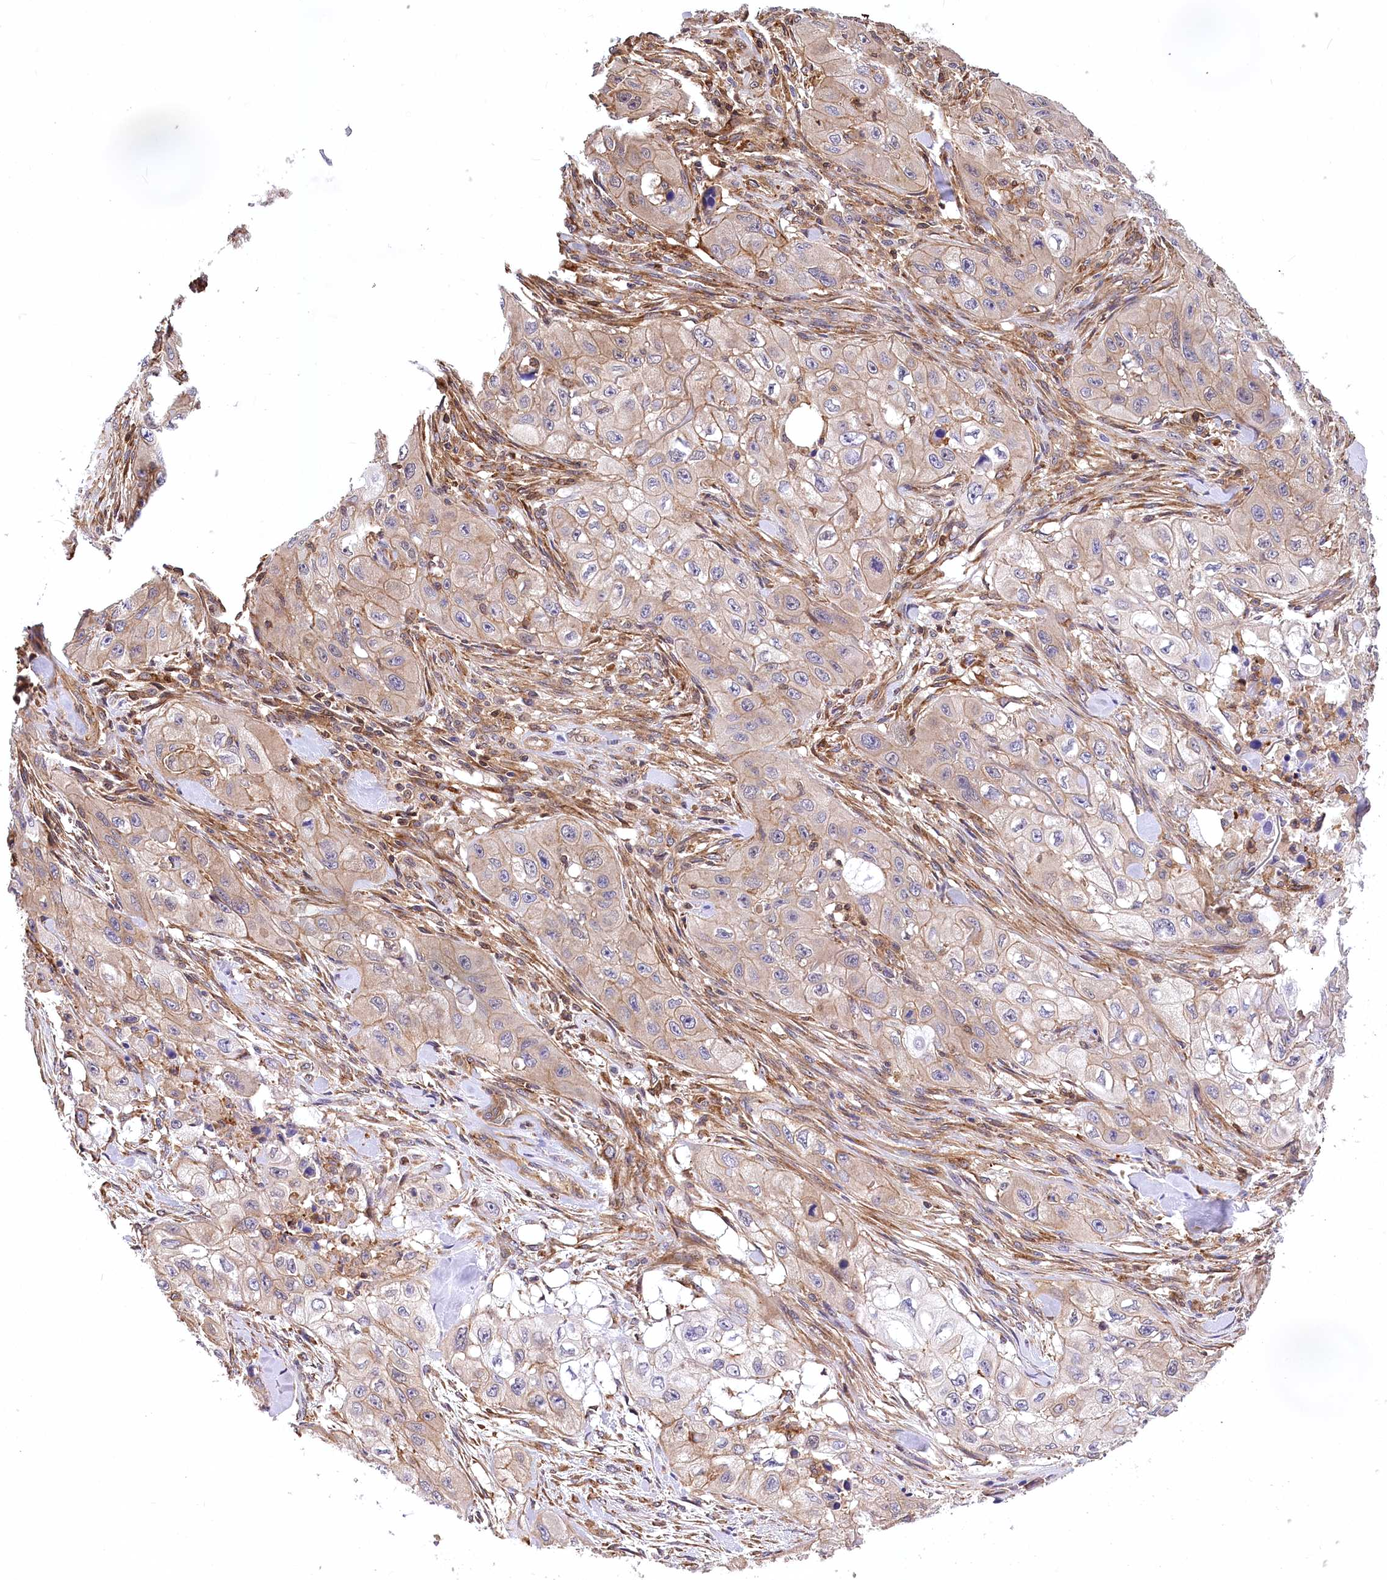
{"staining": {"intensity": "weak", "quantity": "25%-75%", "location": "cytoplasmic/membranous"}, "tissue": "skin cancer", "cell_type": "Tumor cells", "image_type": "cancer", "snomed": [{"axis": "morphology", "description": "Squamous cell carcinoma, NOS"}, {"axis": "topography", "description": "Skin"}, {"axis": "topography", "description": "Subcutis"}], "caption": "Tumor cells show weak cytoplasmic/membranous expression in about 25%-75% of cells in skin cancer (squamous cell carcinoma).", "gene": "DPP3", "patient": {"sex": "male", "age": 73}}